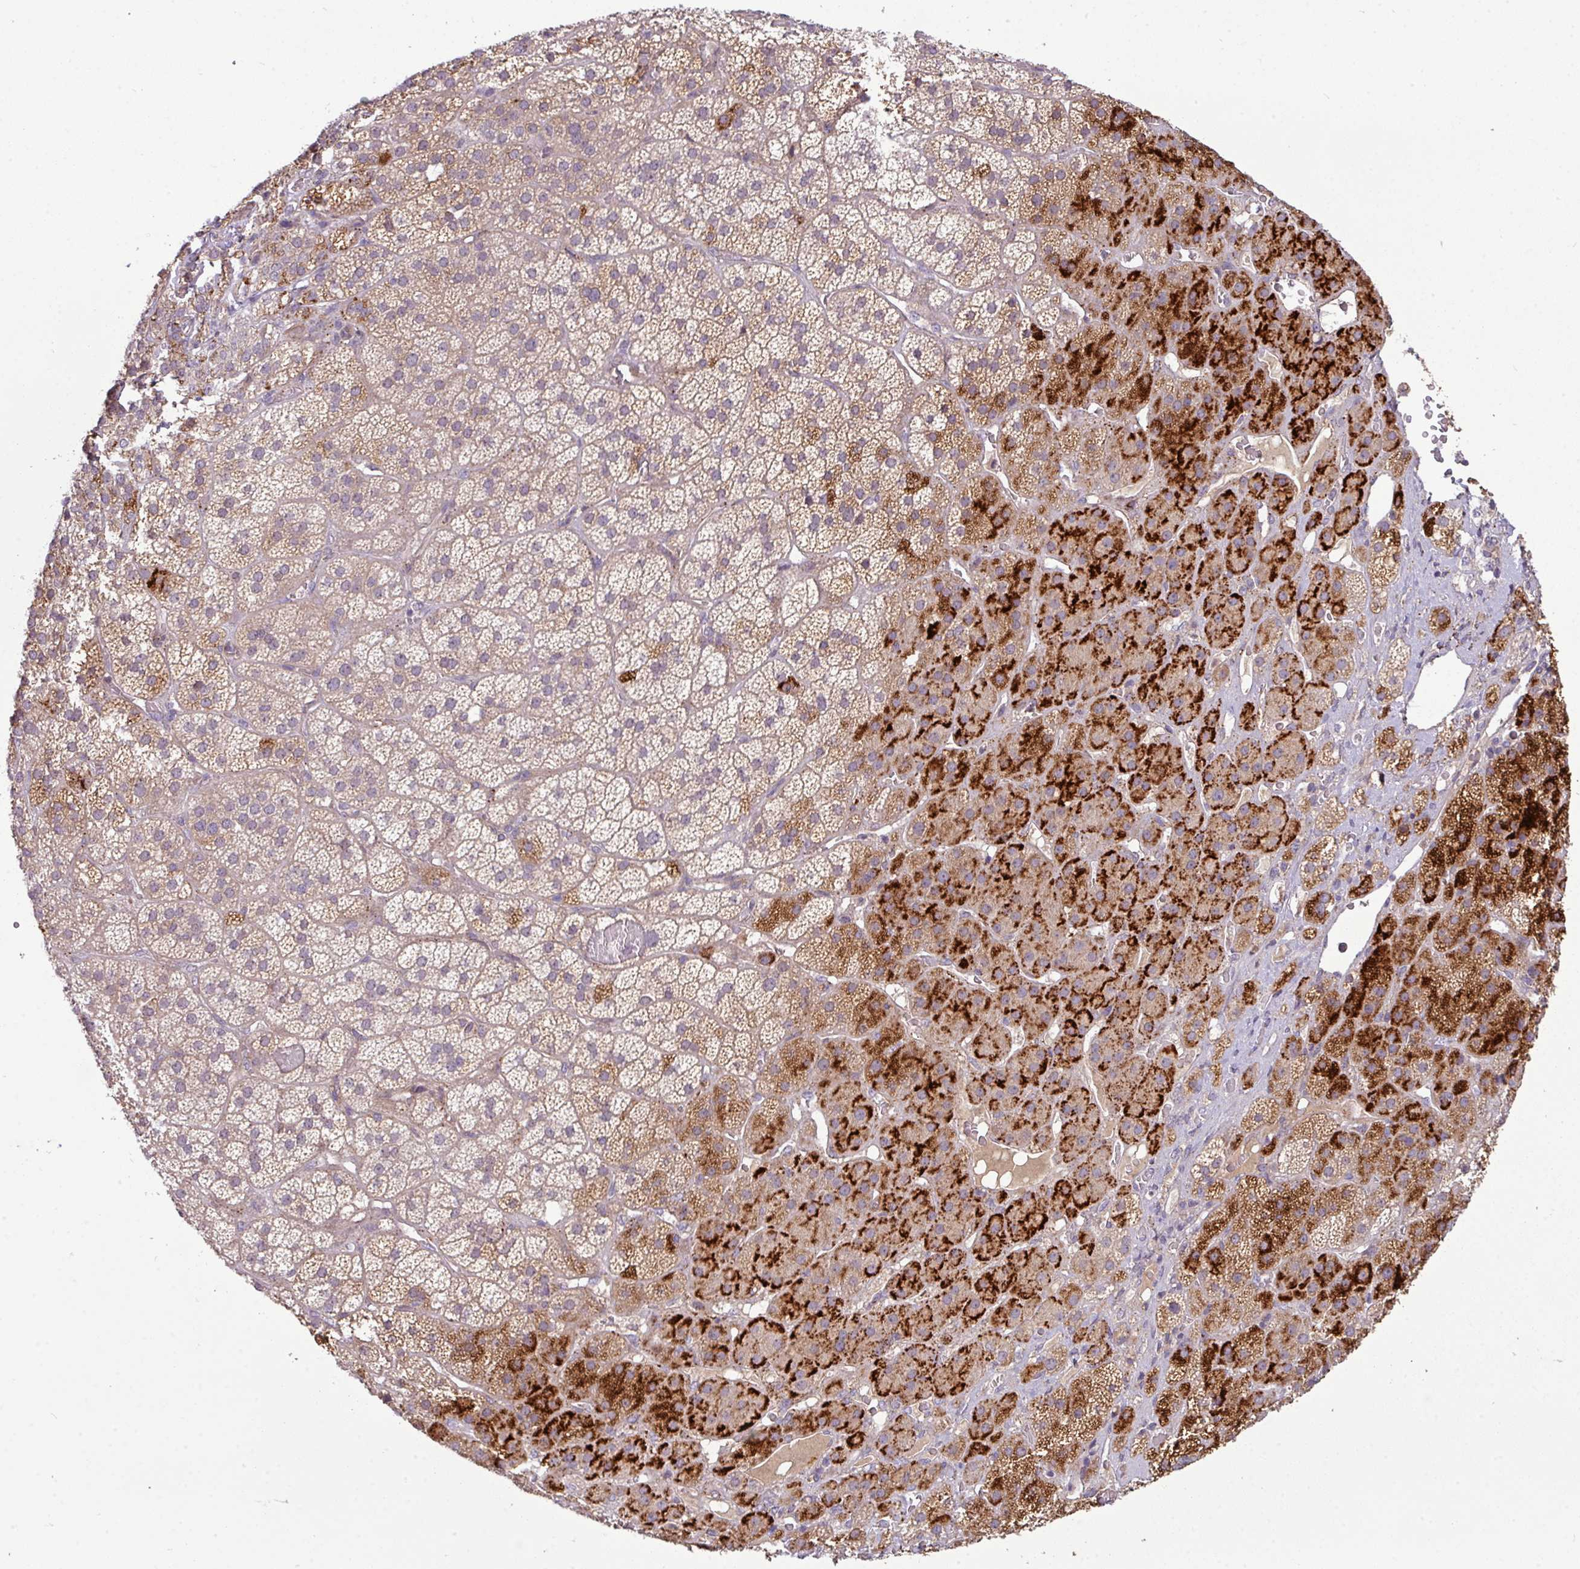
{"staining": {"intensity": "strong", "quantity": ">75%", "location": "cytoplasmic/membranous"}, "tissue": "adrenal gland", "cell_type": "Glandular cells", "image_type": "normal", "snomed": [{"axis": "morphology", "description": "Normal tissue, NOS"}, {"axis": "topography", "description": "Adrenal gland"}], "caption": "Immunohistochemistry (IHC) micrograph of normal adrenal gland: adrenal gland stained using immunohistochemistry reveals high levels of strong protein expression localized specifically in the cytoplasmic/membranous of glandular cells, appearing as a cytoplasmic/membranous brown color.", "gene": "ZNF35", "patient": {"sex": "male", "age": 57}}